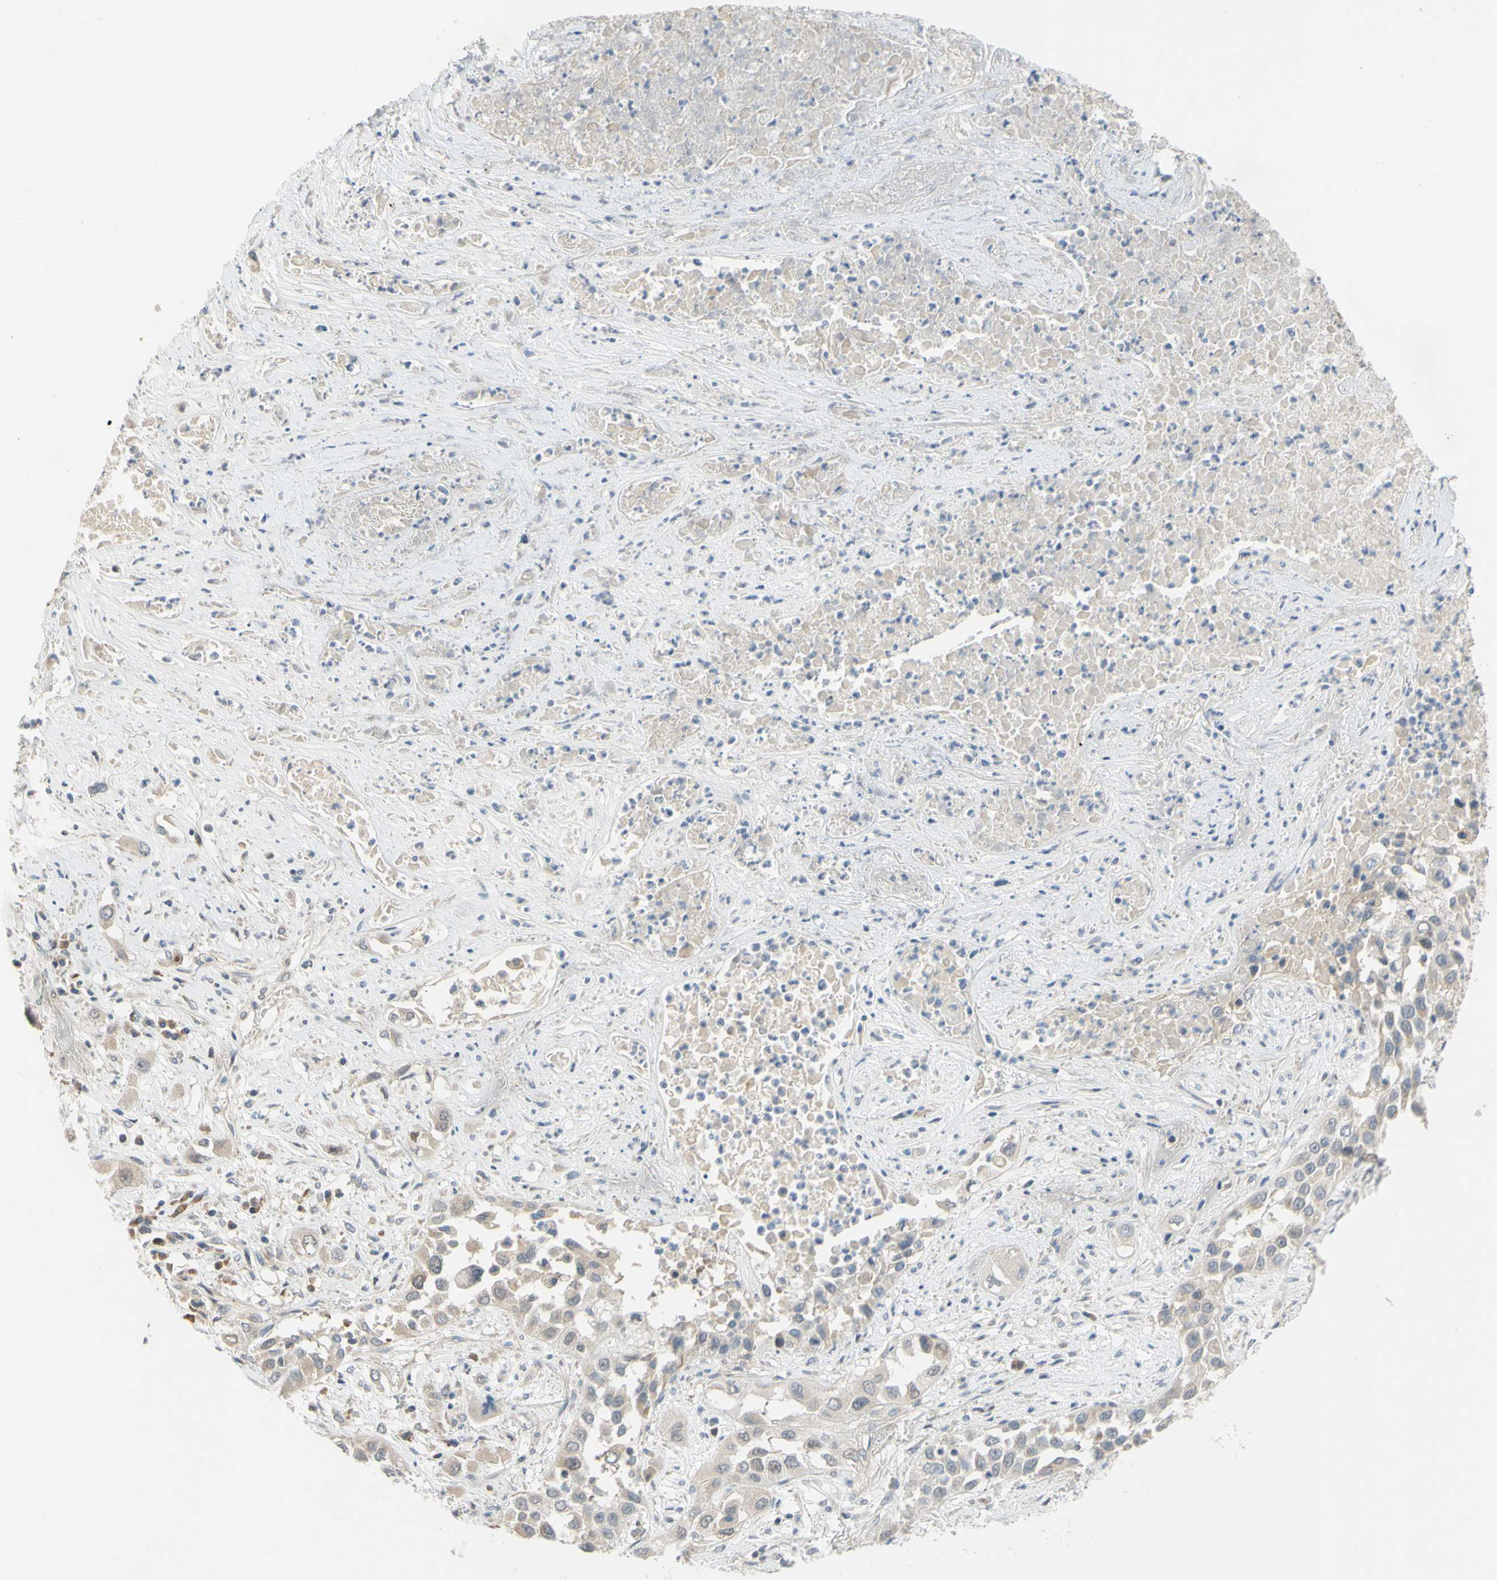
{"staining": {"intensity": "weak", "quantity": "25%-75%", "location": "cytoplasmic/membranous"}, "tissue": "lung cancer", "cell_type": "Tumor cells", "image_type": "cancer", "snomed": [{"axis": "morphology", "description": "Squamous cell carcinoma, NOS"}, {"axis": "topography", "description": "Lung"}], "caption": "Protein staining of lung cancer tissue reveals weak cytoplasmic/membranous staining in about 25%-75% of tumor cells.", "gene": "CCNB2", "patient": {"sex": "male", "age": 71}}